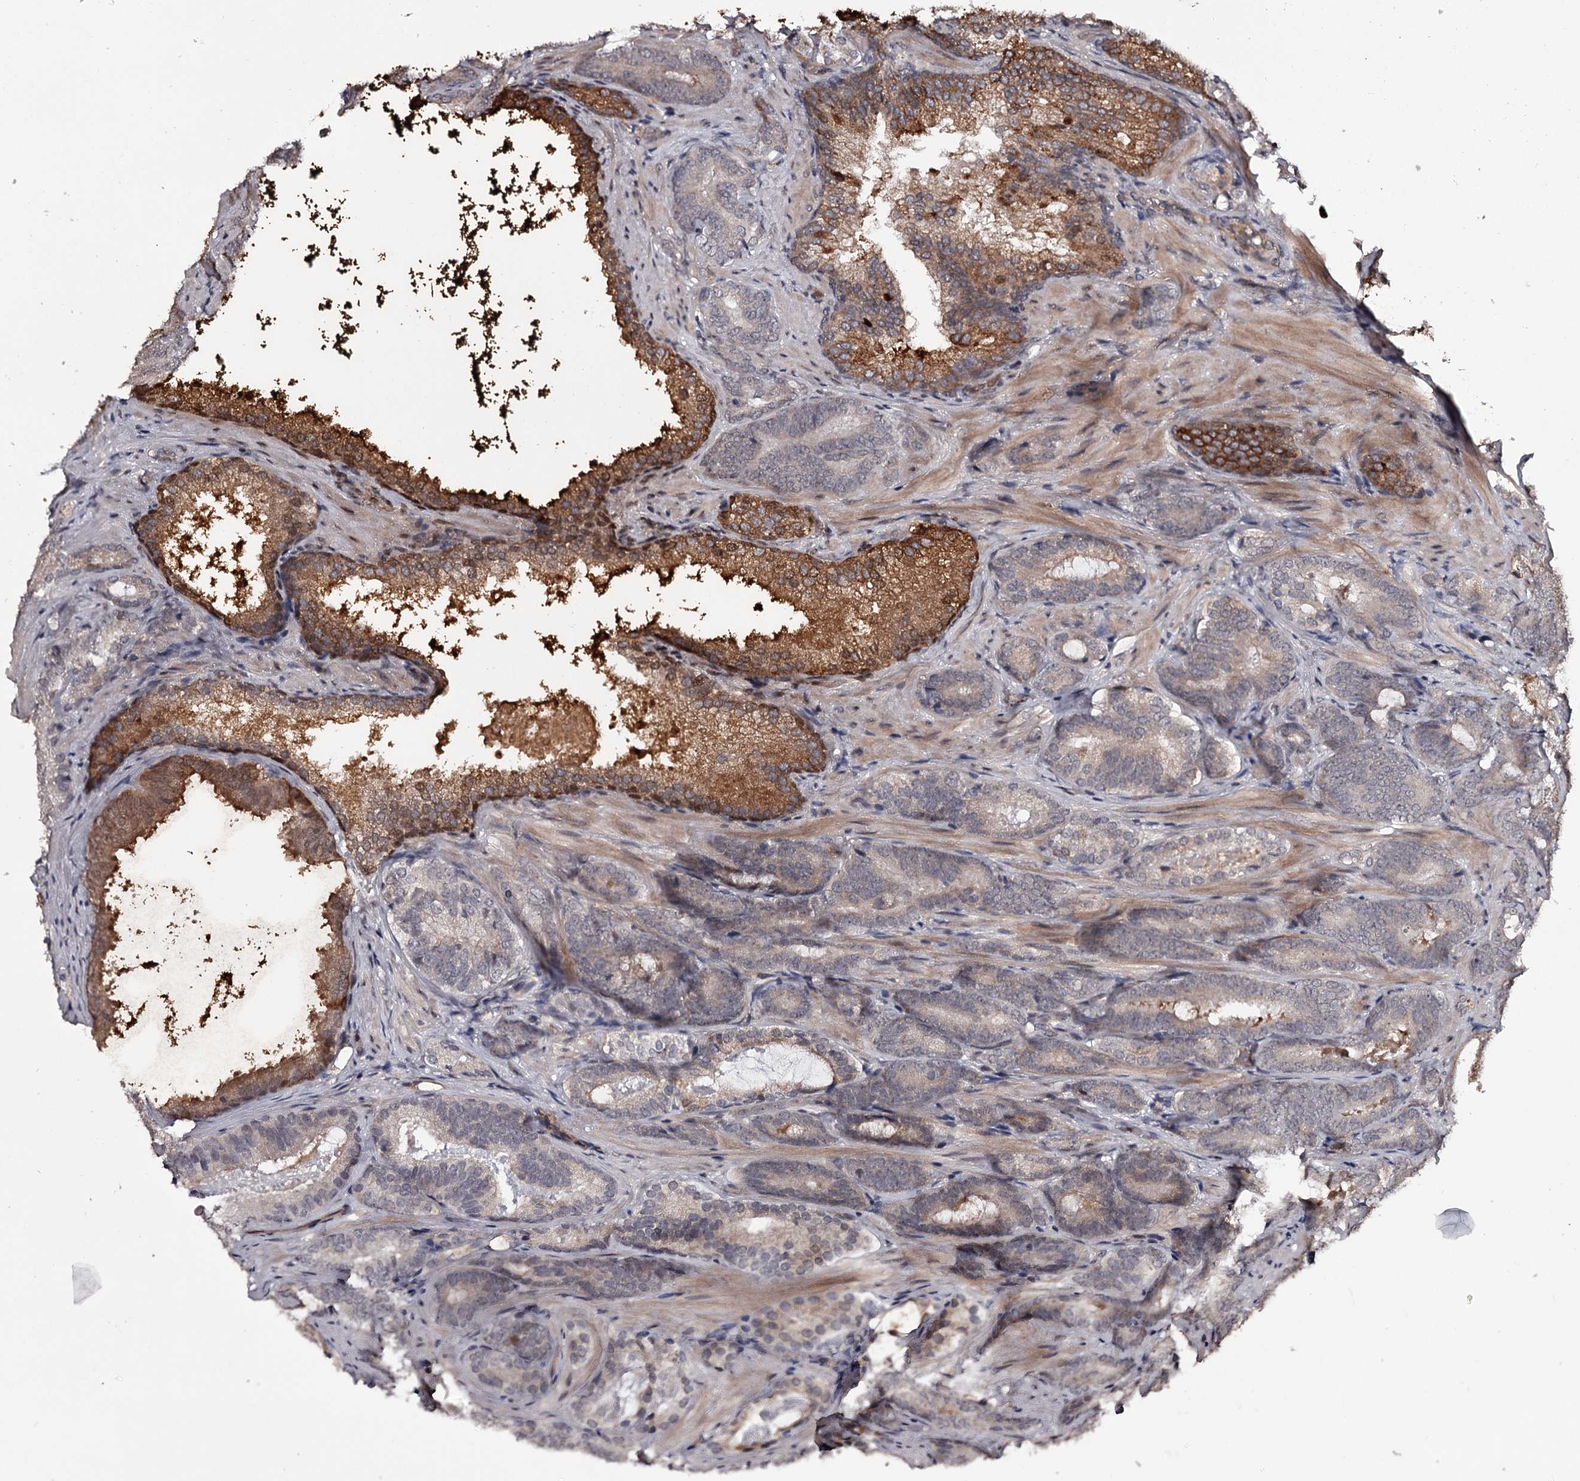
{"staining": {"intensity": "moderate", "quantity": "<25%", "location": "cytoplasmic/membranous"}, "tissue": "prostate cancer", "cell_type": "Tumor cells", "image_type": "cancer", "snomed": [{"axis": "morphology", "description": "Adenocarcinoma, Low grade"}, {"axis": "topography", "description": "Prostate"}], "caption": "Prostate cancer tissue displays moderate cytoplasmic/membranous staining in about <25% of tumor cells, visualized by immunohistochemistry. Immunohistochemistry stains the protein in brown and the nuclei are stained blue.", "gene": "CWF19L2", "patient": {"sex": "male", "age": 60}}